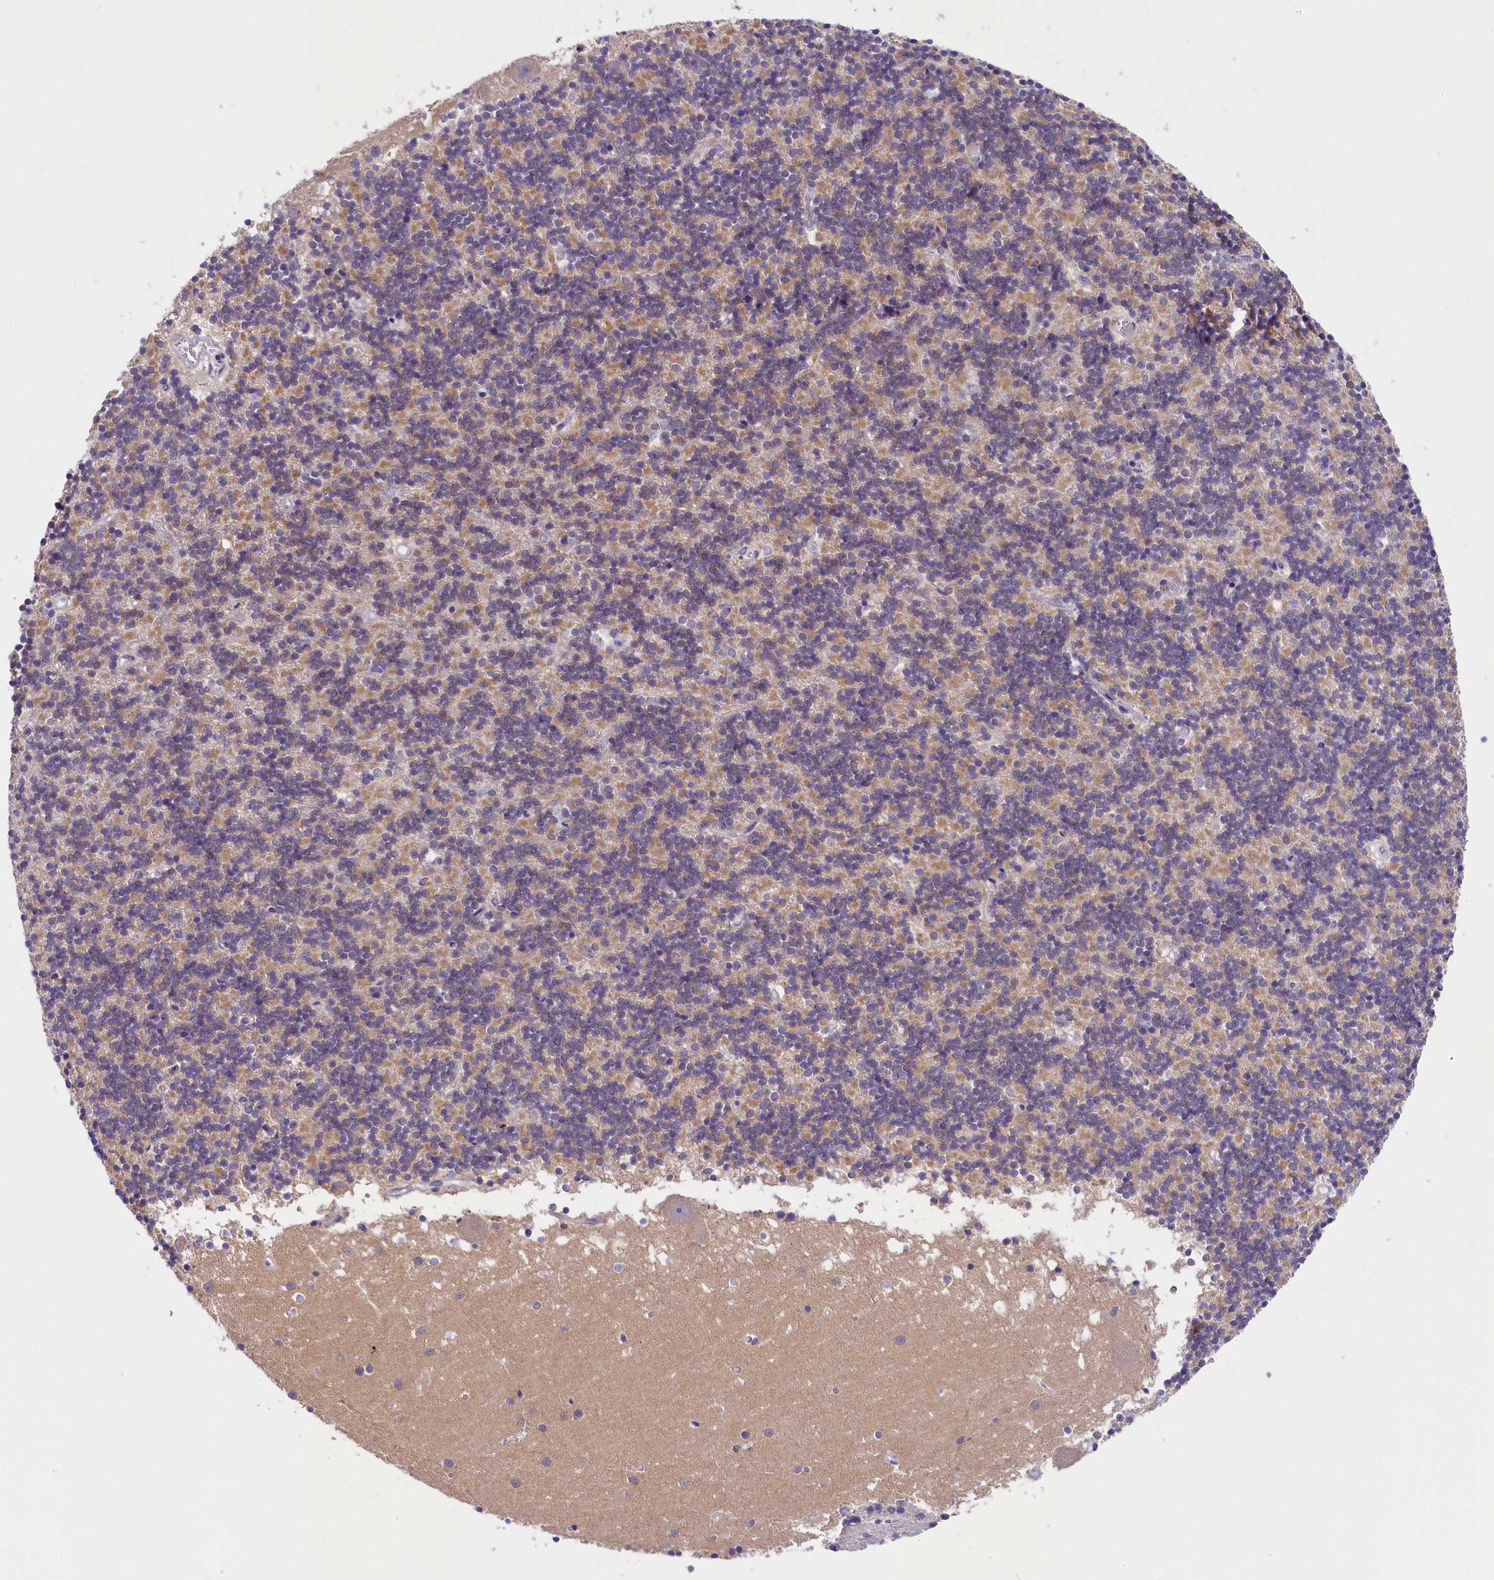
{"staining": {"intensity": "moderate", "quantity": "25%-75%", "location": "cytoplasmic/membranous"}, "tissue": "cerebellum", "cell_type": "Cells in granular layer", "image_type": "normal", "snomed": [{"axis": "morphology", "description": "Normal tissue, NOS"}, {"axis": "topography", "description": "Cerebellum"}], "caption": "This photomicrograph reveals unremarkable cerebellum stained with immunohistochemistry to label a protein in brown. The cytoplasmic/membranous of cells in granular layer show moderate positivity for the protein. Nuclei are counter-stained blue.", "gene": "OSGEP", "patient": {"sex": "male", "age": 54}}